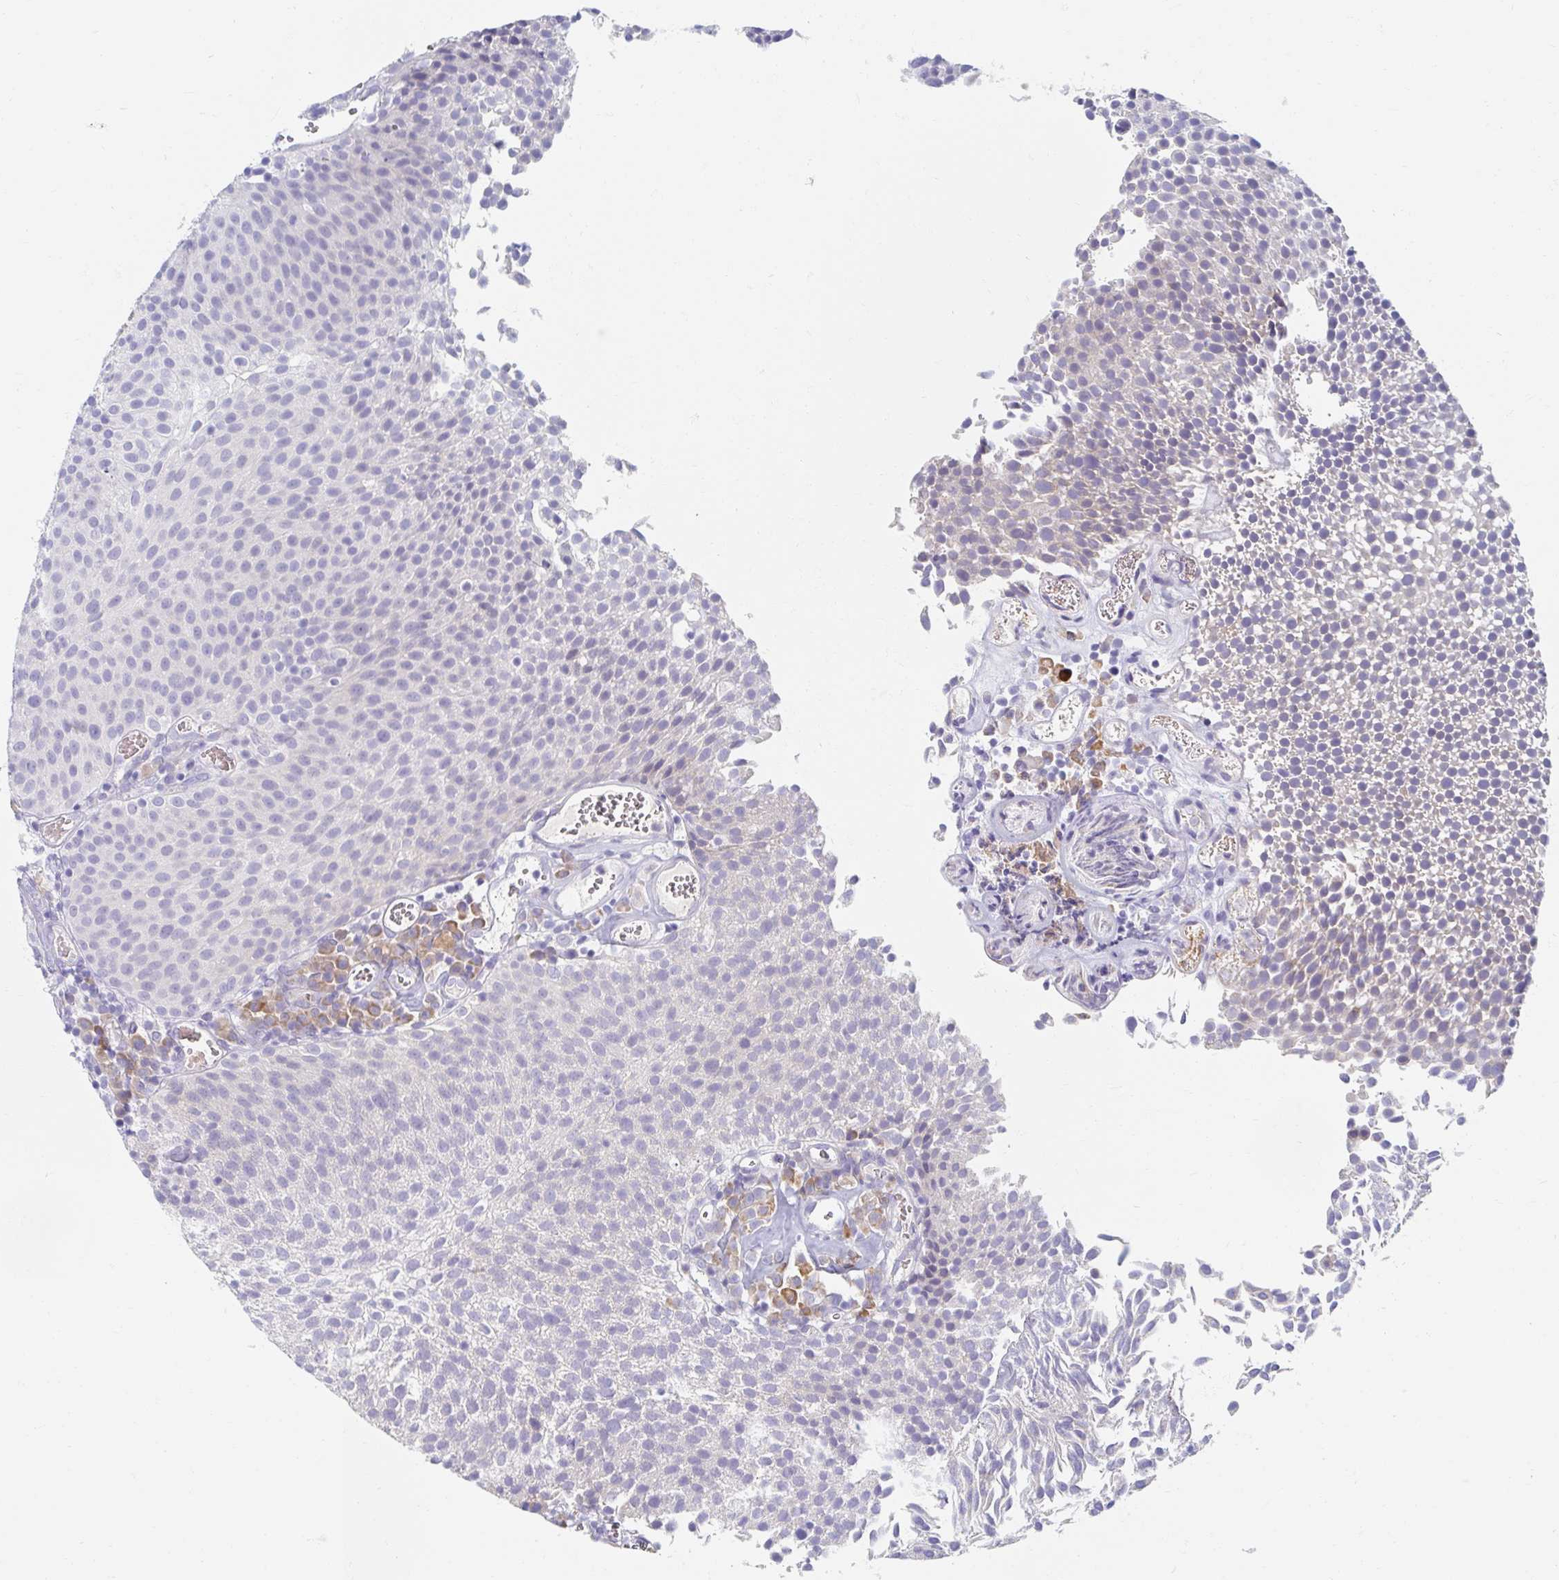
{"staining": {"intensity": "negative", "quantity": "none", "location": "none"}, "tissue": "urothelial cancer", "cell_type": "Tumor cells", "image_type": "cancer", "snomed": [{"axis": "morphology", "description": "Urothelial carcinoma, Low grade"}, {"axis": "topography", "description": "Urinary bladder"}], "caption": "Histopathology image shows no significant protein expression in tumor cells of urothelial cancer.", "gene": "MYLK2", "patient": {"sex": "female", "age": 79}}